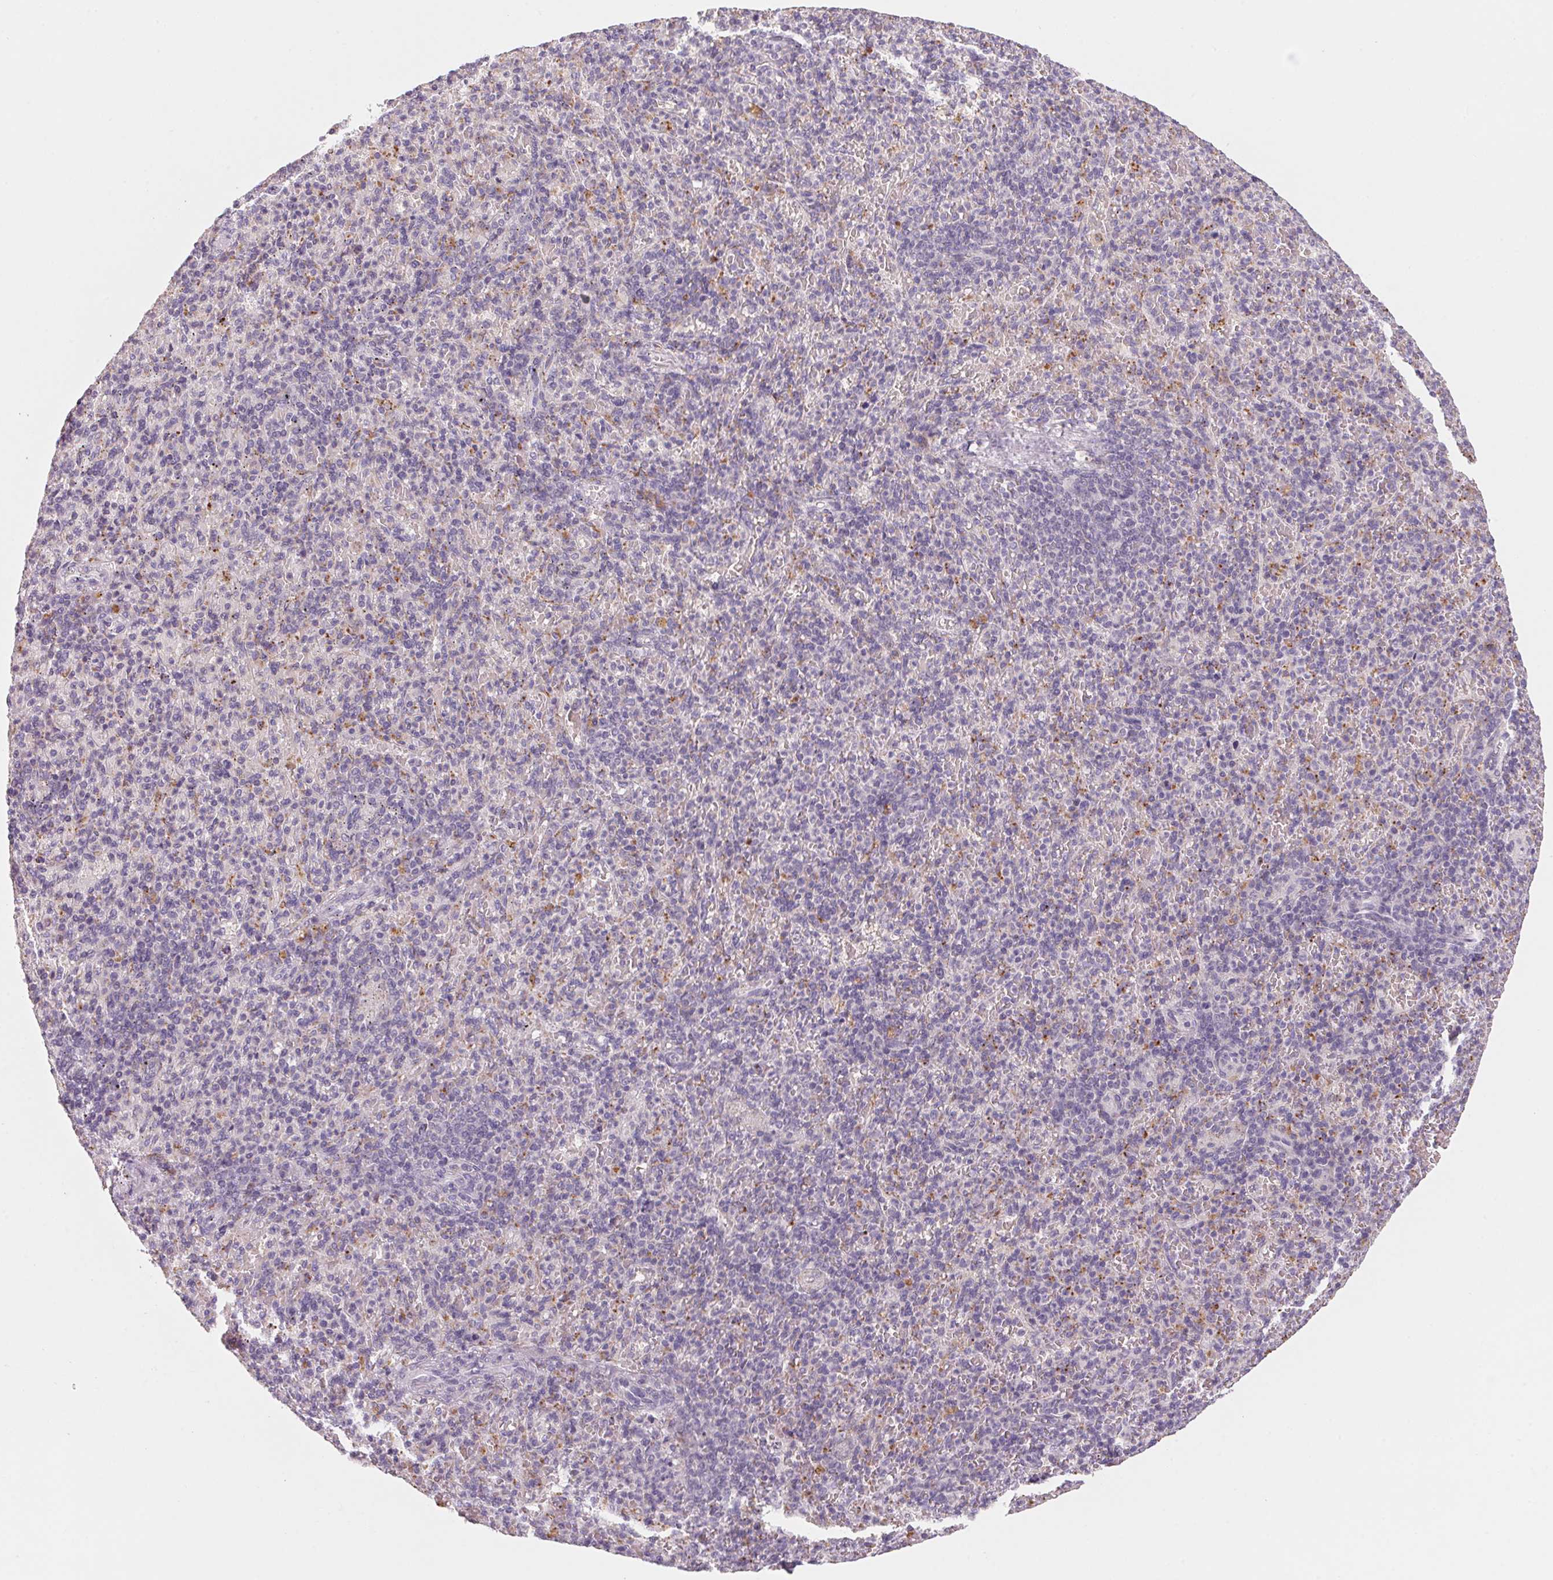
{"staining": {"intensity": "negative", "quantity": "none", "location": "none"}, "tissue": "spleen", "cell_type": "Cells in red pulp", "image_type": "normal", "snomed": [{"axis": "morphology", "description": "Normal tissue, NOS"}, {"axis": "topography", "description": "Spleen"}], "caption": "An immunohistochemistry (IHC) histopathology image of normal spleen is shown. There is no staining in cells in red pulp of spleen.", "gene": "TREH", "patient": {"sex": "female", "age": 74}}